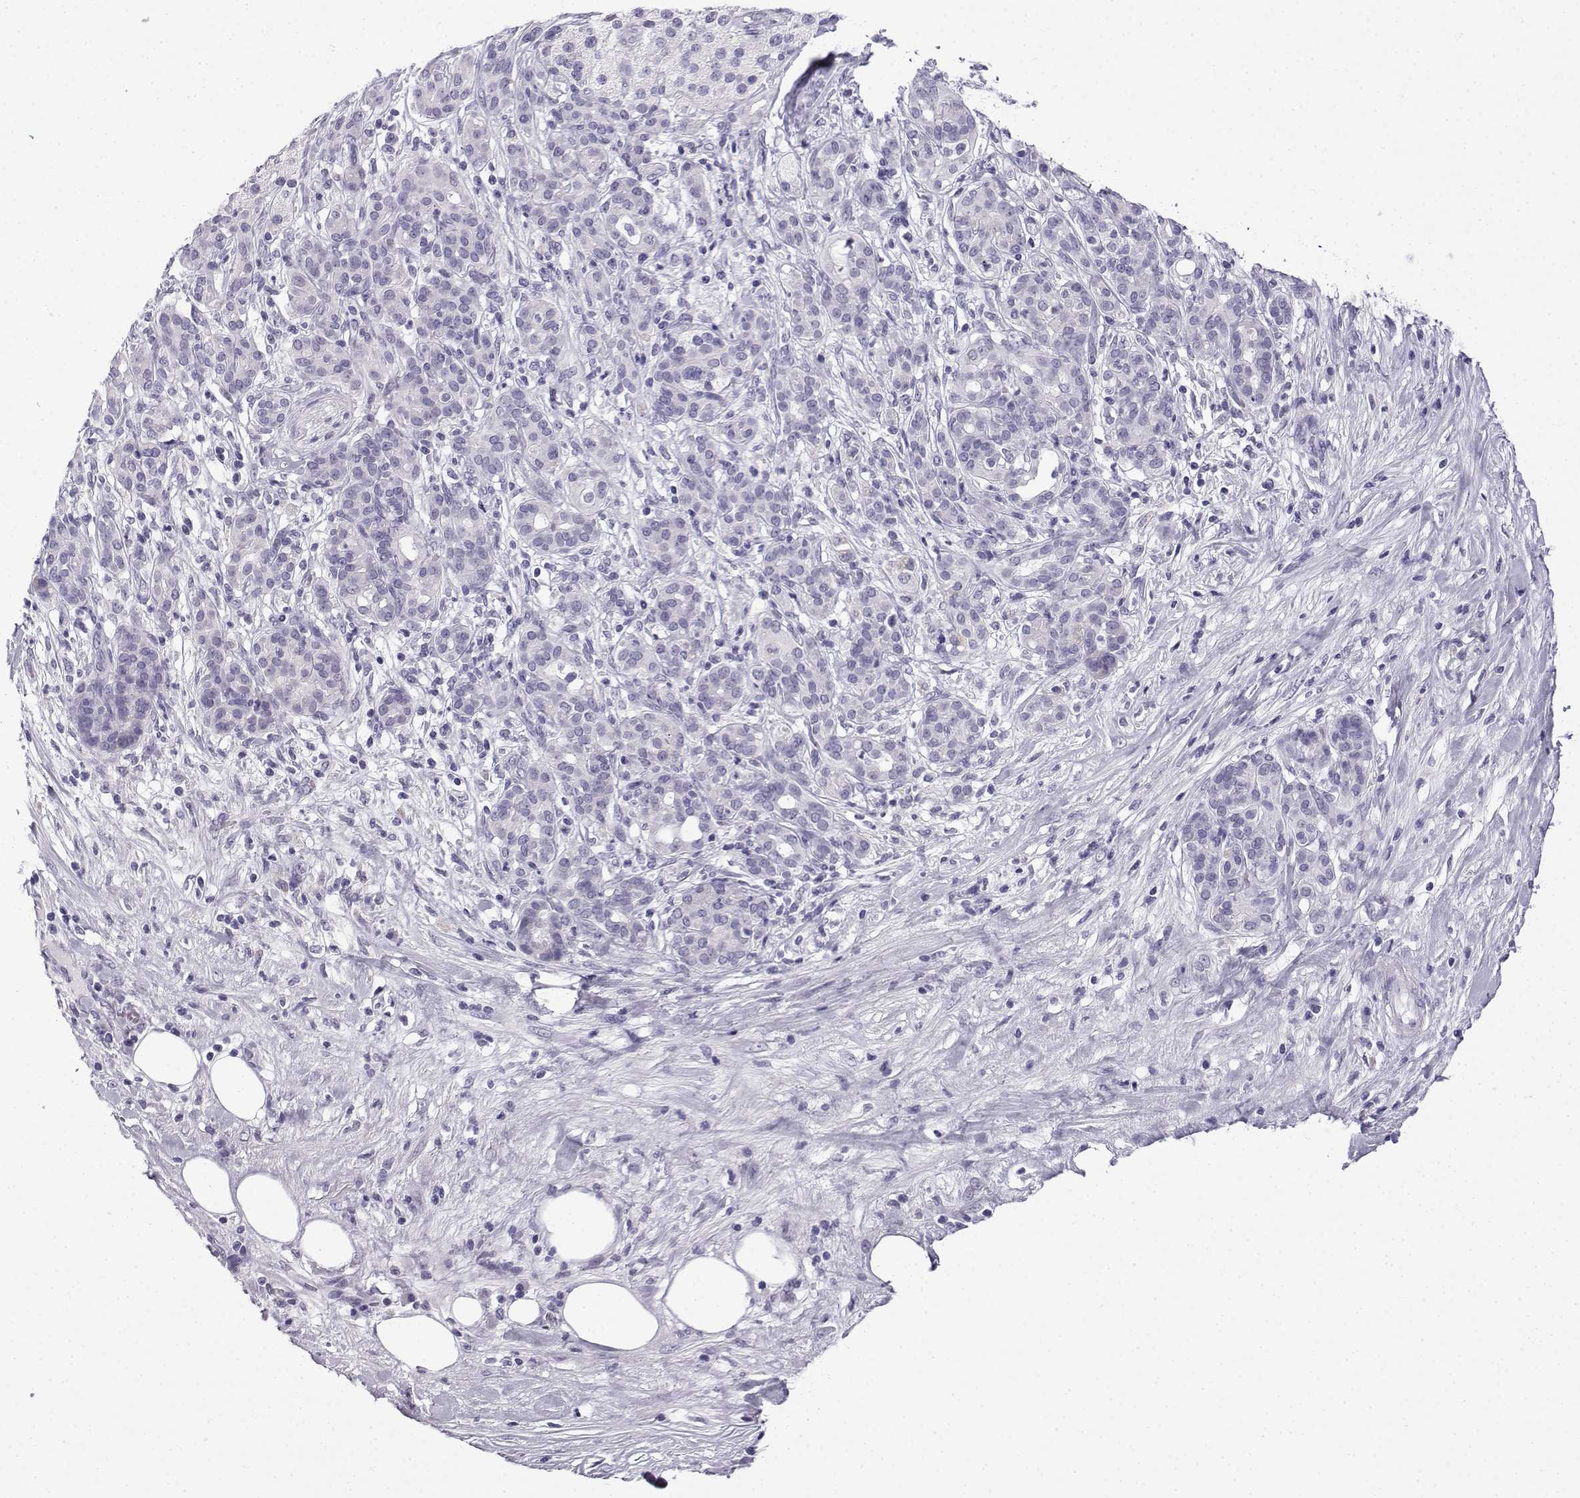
{"staining": {"intensity": "negative", "quantity": "none", "location": "none"}, "tissue": "pancreatic cancer", "cell_type": "Tumor cells", "image_type": "cancer", "snomed": [{"axis": "morphology", "description": "Adenocarcinoma, NOS"}, {"axis": "topography", "description": "Pancreas"}], "caption": "Image shows no significant protein staining in tumor cells of adenocarcinoma (pancreatic).", "gene": "ACRBP", "patient": {"sex": "male", "age": 44}}